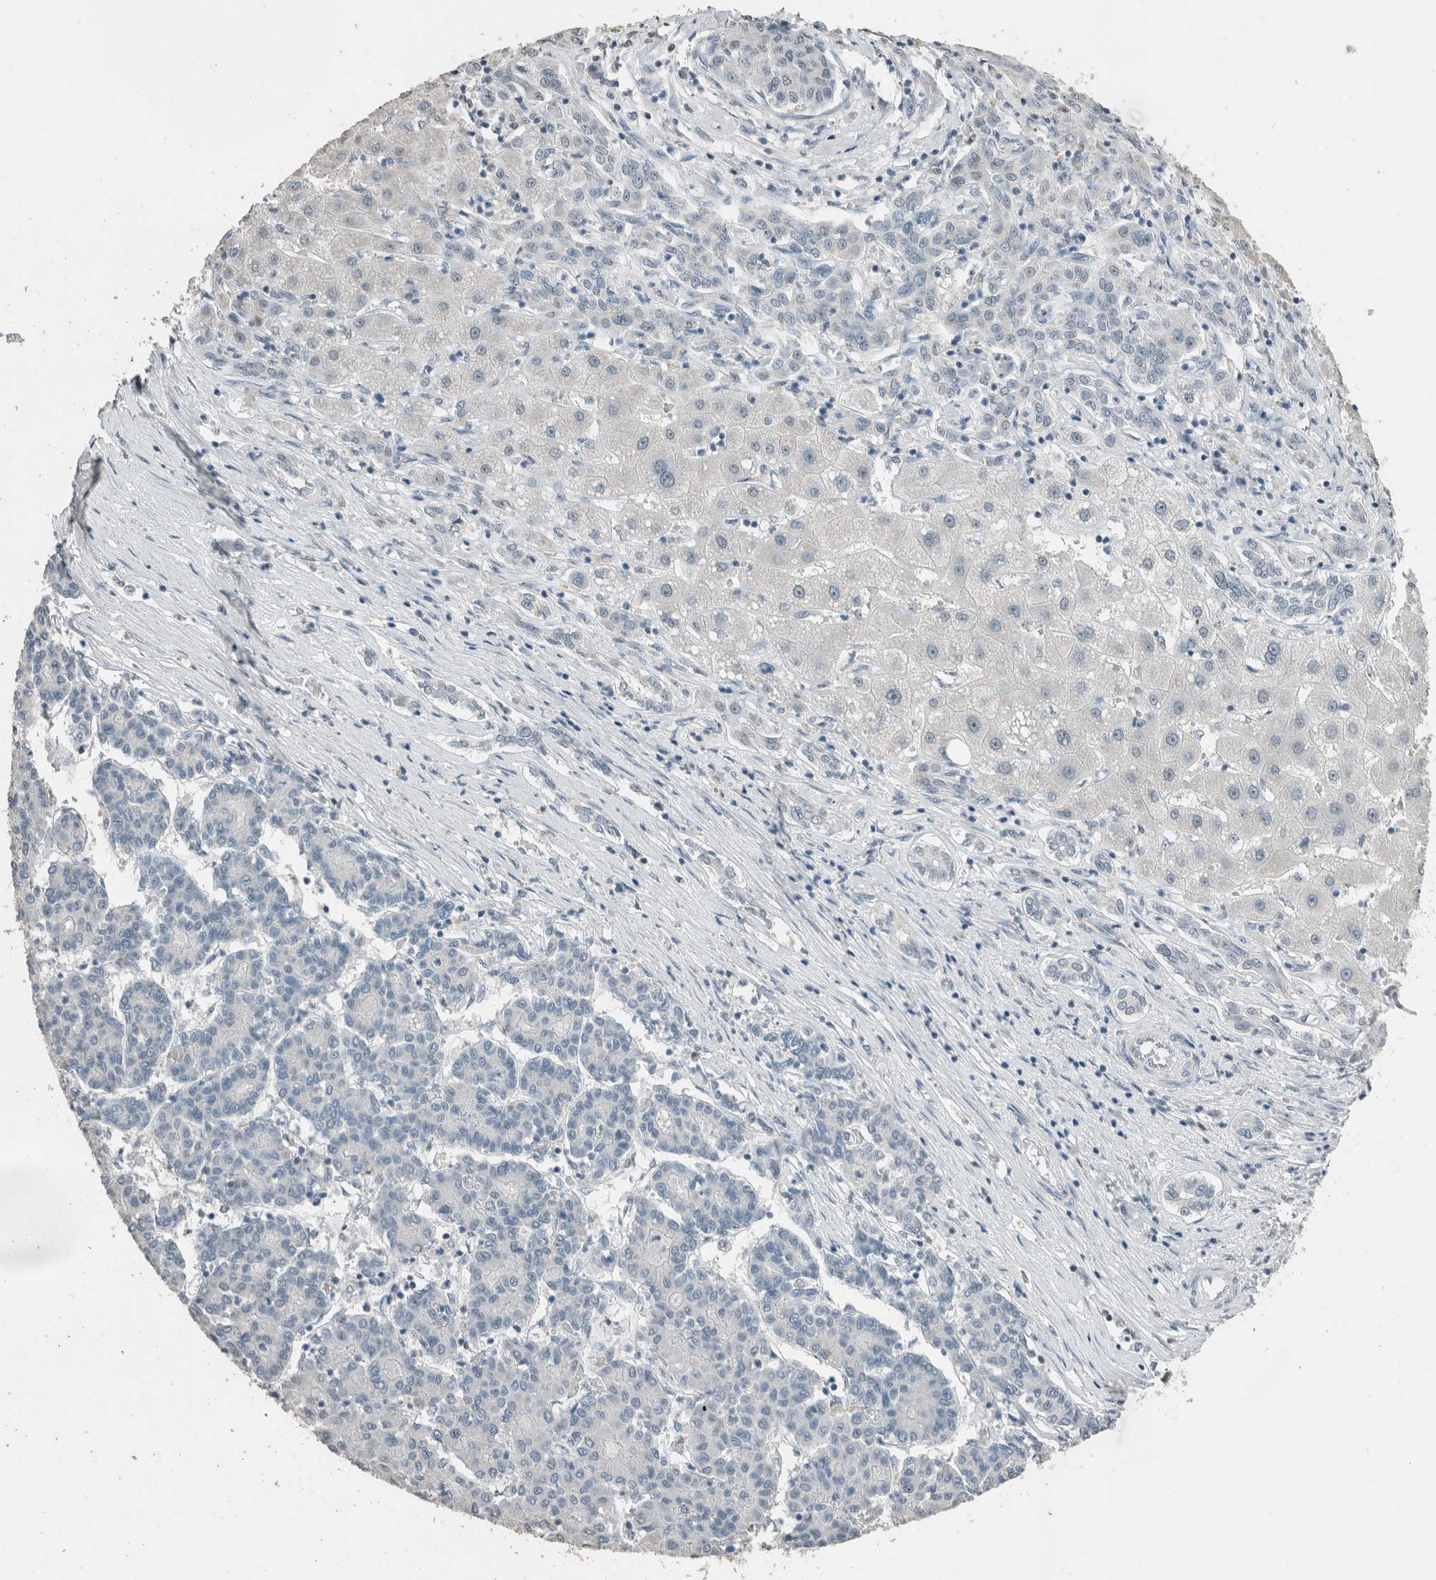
{"staining": {"intensity": "negative", "quantity": "none", "location": "none"}, "tissue": "liver cancer", "cell_type": "Tumor cells", "image_type": "cancer", "snomed": [{"axis": "morphology", "description": "Carcinoma, Hepatocellular, NOS"}, {"axis": "topography", "description": "Liver"}], "caption": "Hepatocellular carcinoma (liver) was stained to show a protein in brown. There is no significant positivity in tumor cells.", "gene": "ACVR2B", "patient": {"sex": "male", "age": 65}}